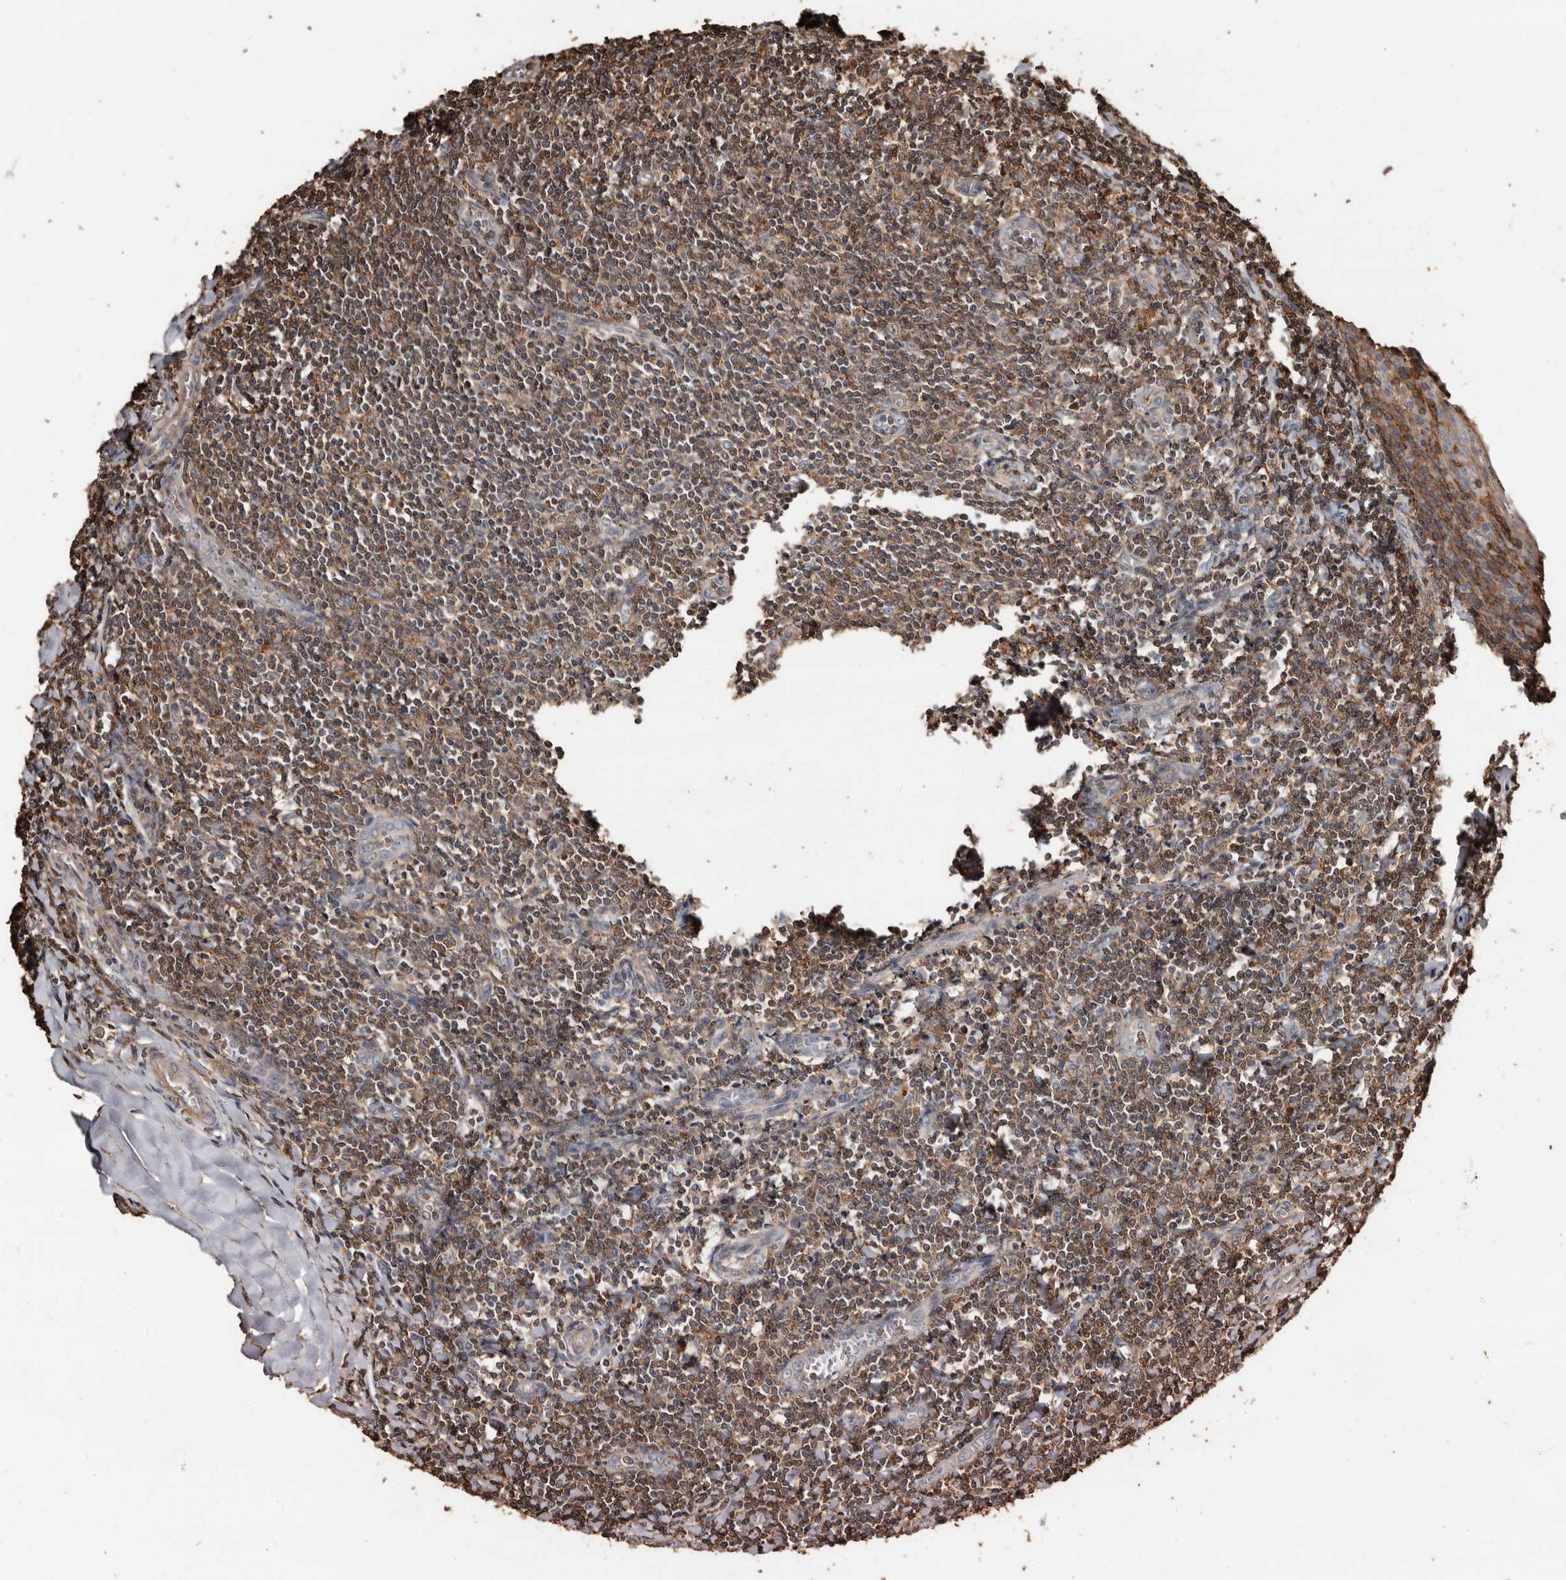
{"staining": {"intensity": "moderate", "quantity": ">75%", "location": "cytoplasmic/membranous"}, "tissue": "tonsil", "cell_type": "Germinal center cells", "image_type": "normal", "snomed": [{"axis": "morphology", "description": "Normal tissue, NOS"}, {"axis": "topography", "description": "Tonsil"}], "caption": "A medium amount of moderate cytoplasmic/membranous staining is identified in approximately >75% of germinal center cells in benign tonsil.", "gene": "GSK3A", "patient": {"sex": "male", "age": 27}}